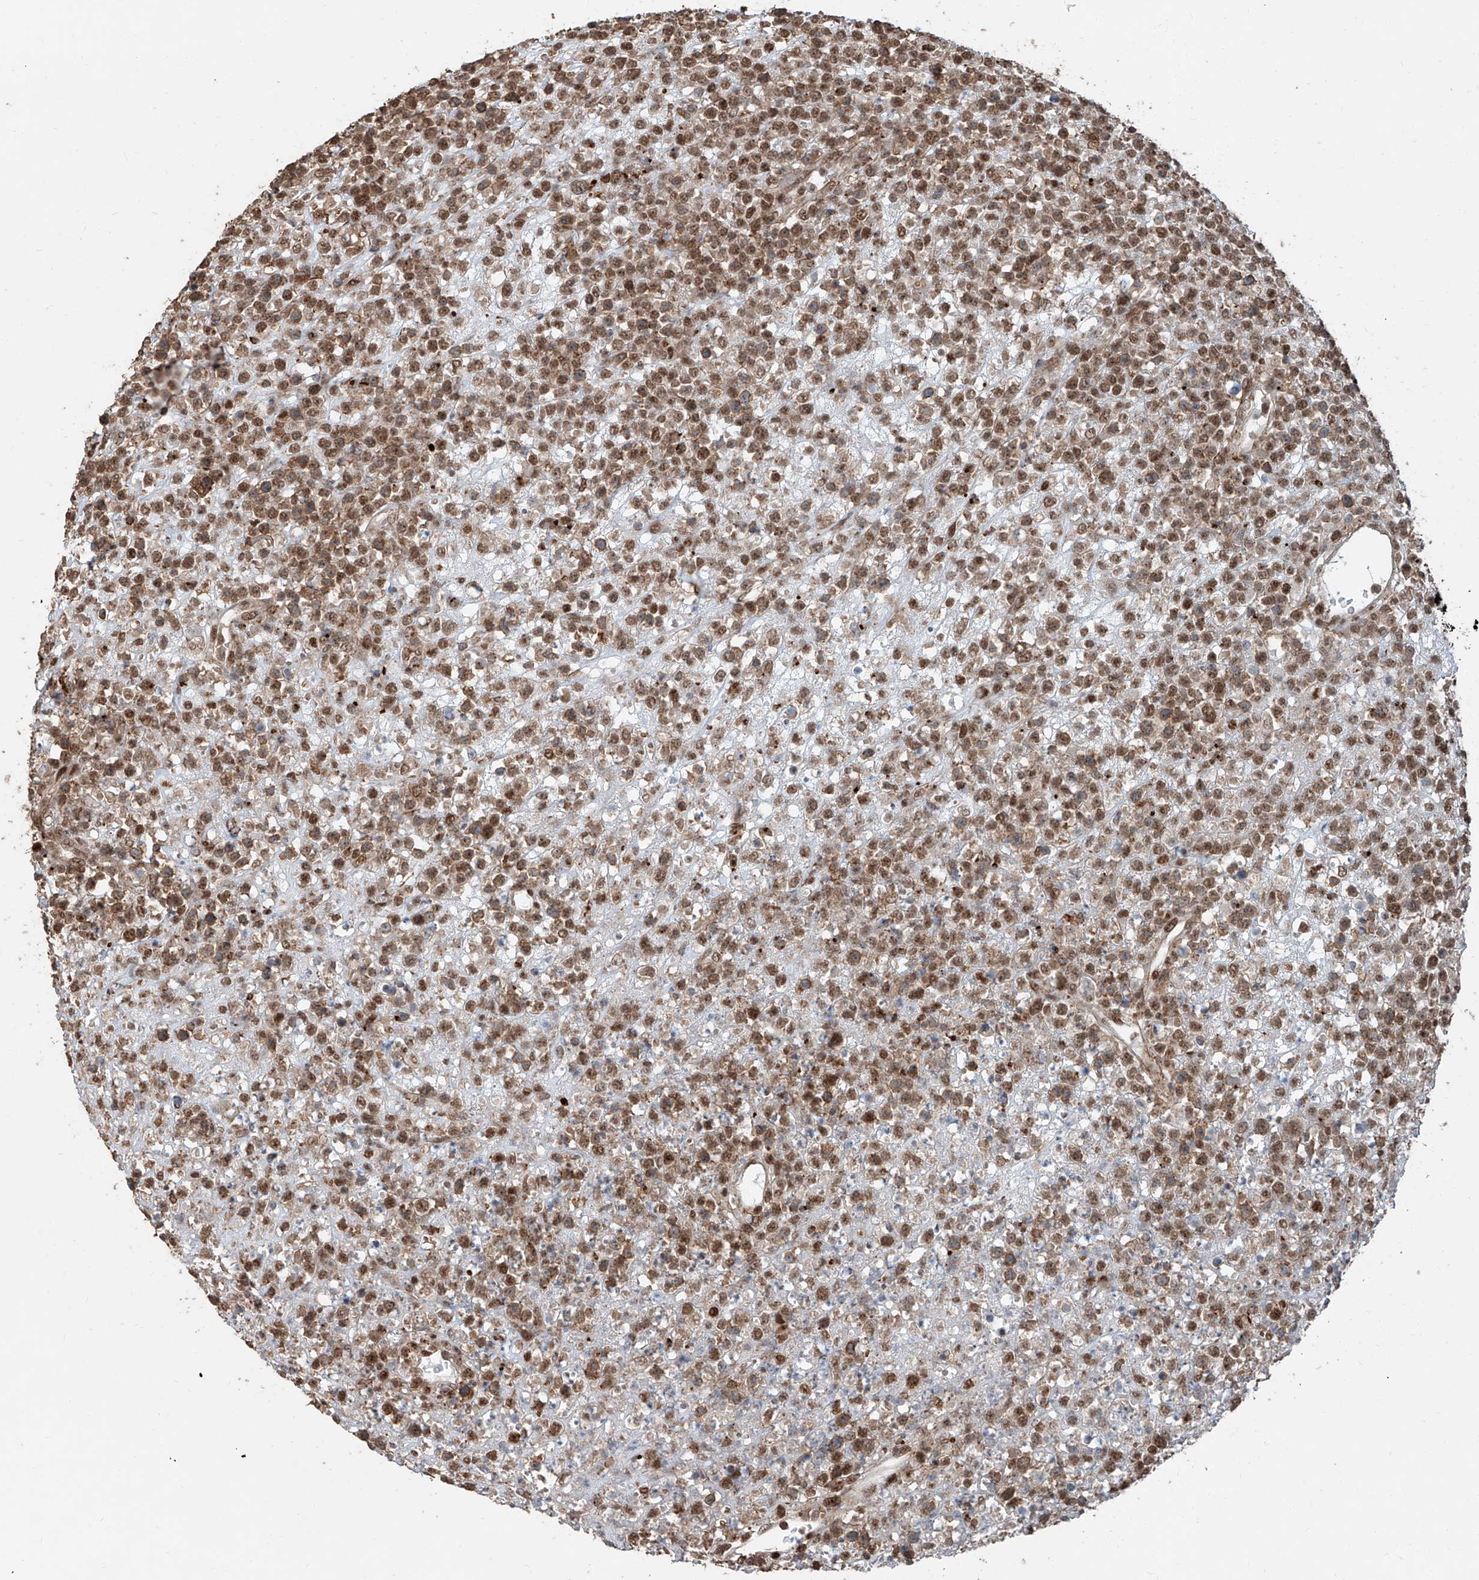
{"staining": {"intensity": "moderate", "quantity": ">75%", "location": "cytoplasmic/membranous,nuclear"}, "tissue": "lymphoma", "cell_type": "Tumor cells", "image_type": "cancer", "snomed": [{"axis": "morphology", "description": "Malignant lymphoma, non-Hodgkin's type, High grade"}, {"axis": "topography", "description": "Colon"}], "caption": "A brown stain highlights moderate cytoplasmic/membranous and nuclear expression of a protein in human lymphoma tumor cells.", "gene": "SDE2", "patient": {"sex": "female", "age": 53}}